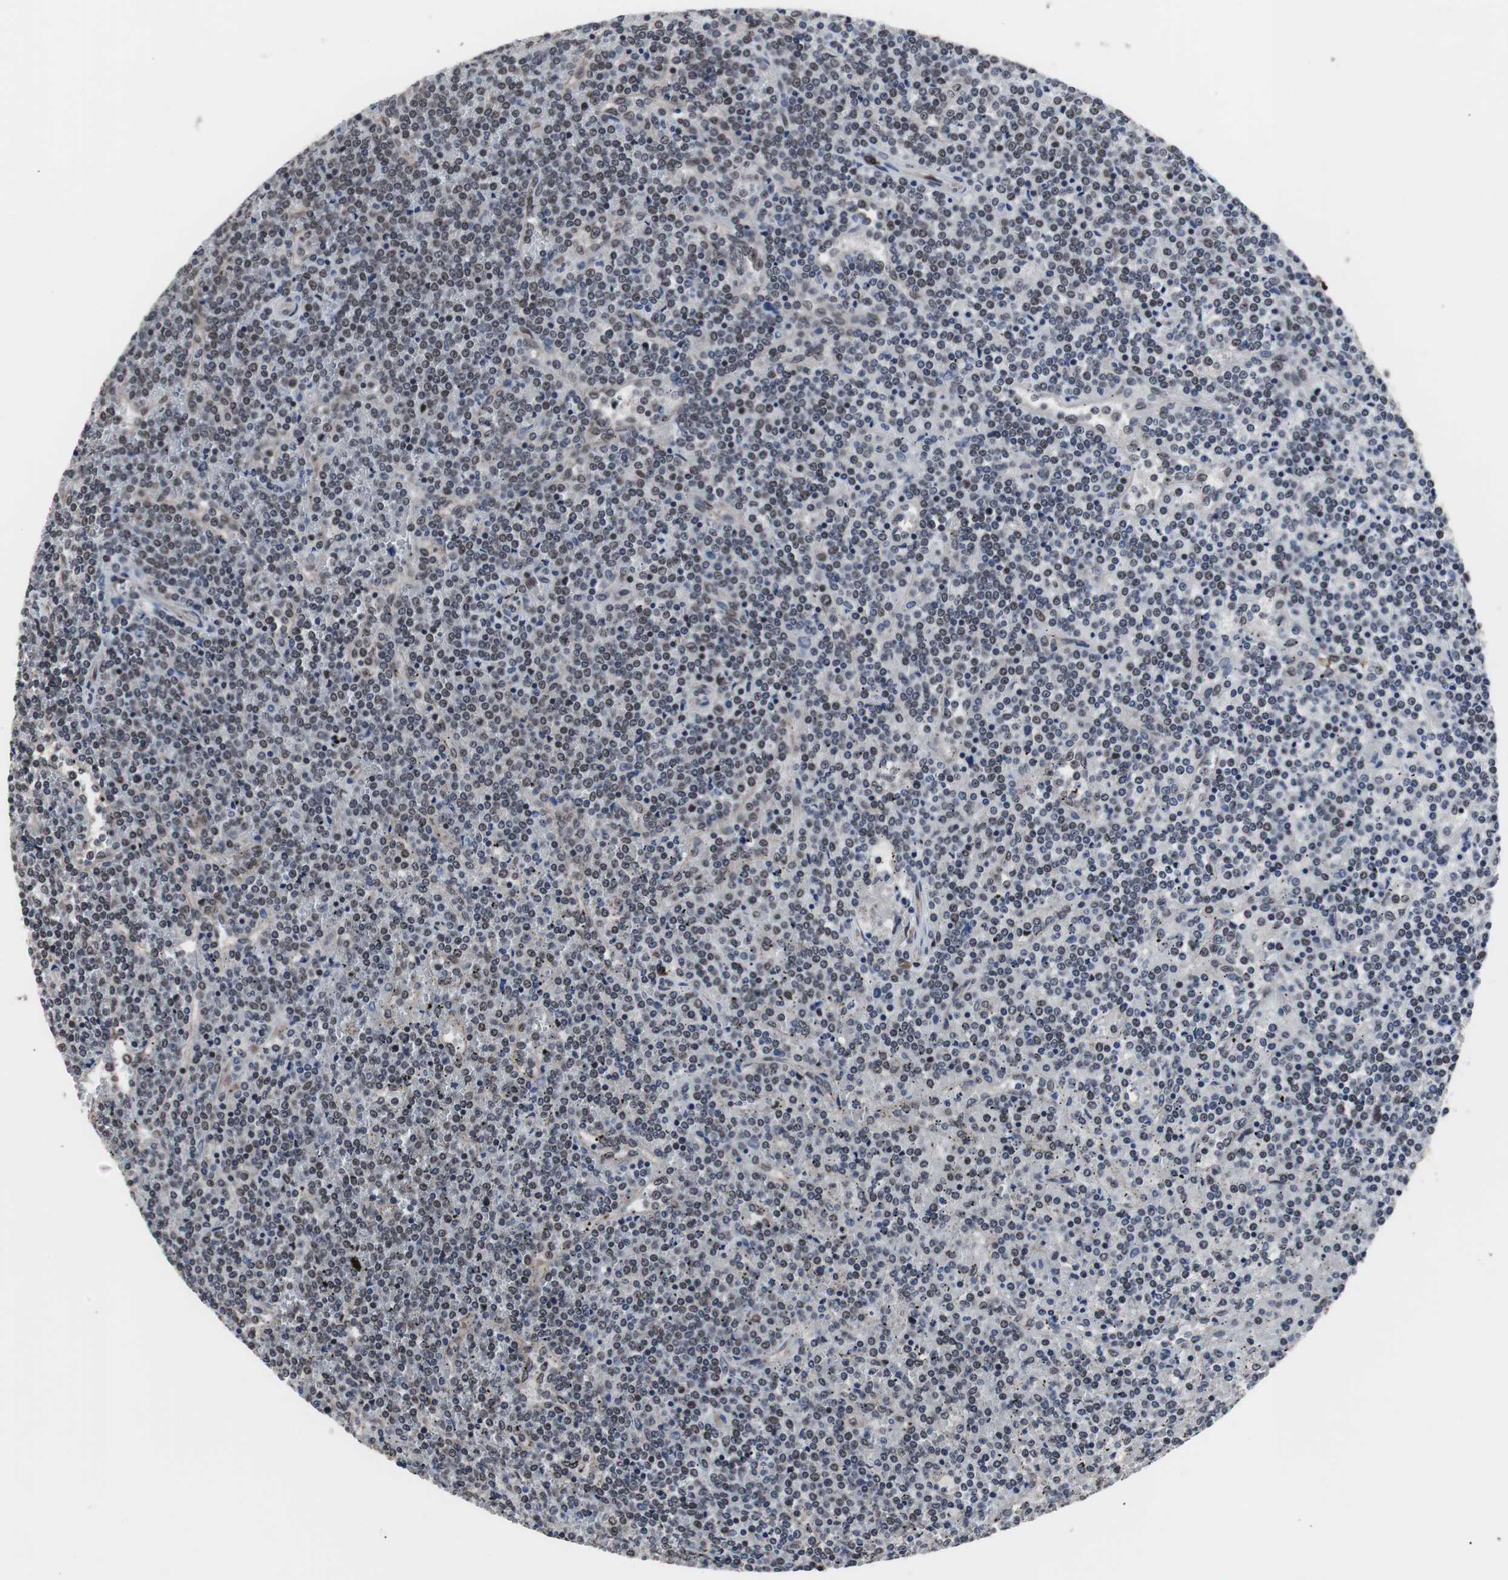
{"staining": {"intensity": "weak", "quantity": "25%-75%", "location": "nuclear"}, "tissue": "lymphoma", "cell_type": "Tumor cells", "image_type": "cancer", "snomed": [{"axis": "morphology", "description": "Malignant lymphoma, non-Hodgkin's type, Low grade"}, {"axis": "topography", "description": "Spleen"}], "caption": "About 25%-75% of tumor cells in lymphoma exhibit weak nuclear protein staining as visualized by brown immunohistochemical staining.", "gene": "GTF2F2", "patient": {"sex": "female", "age": 19}}